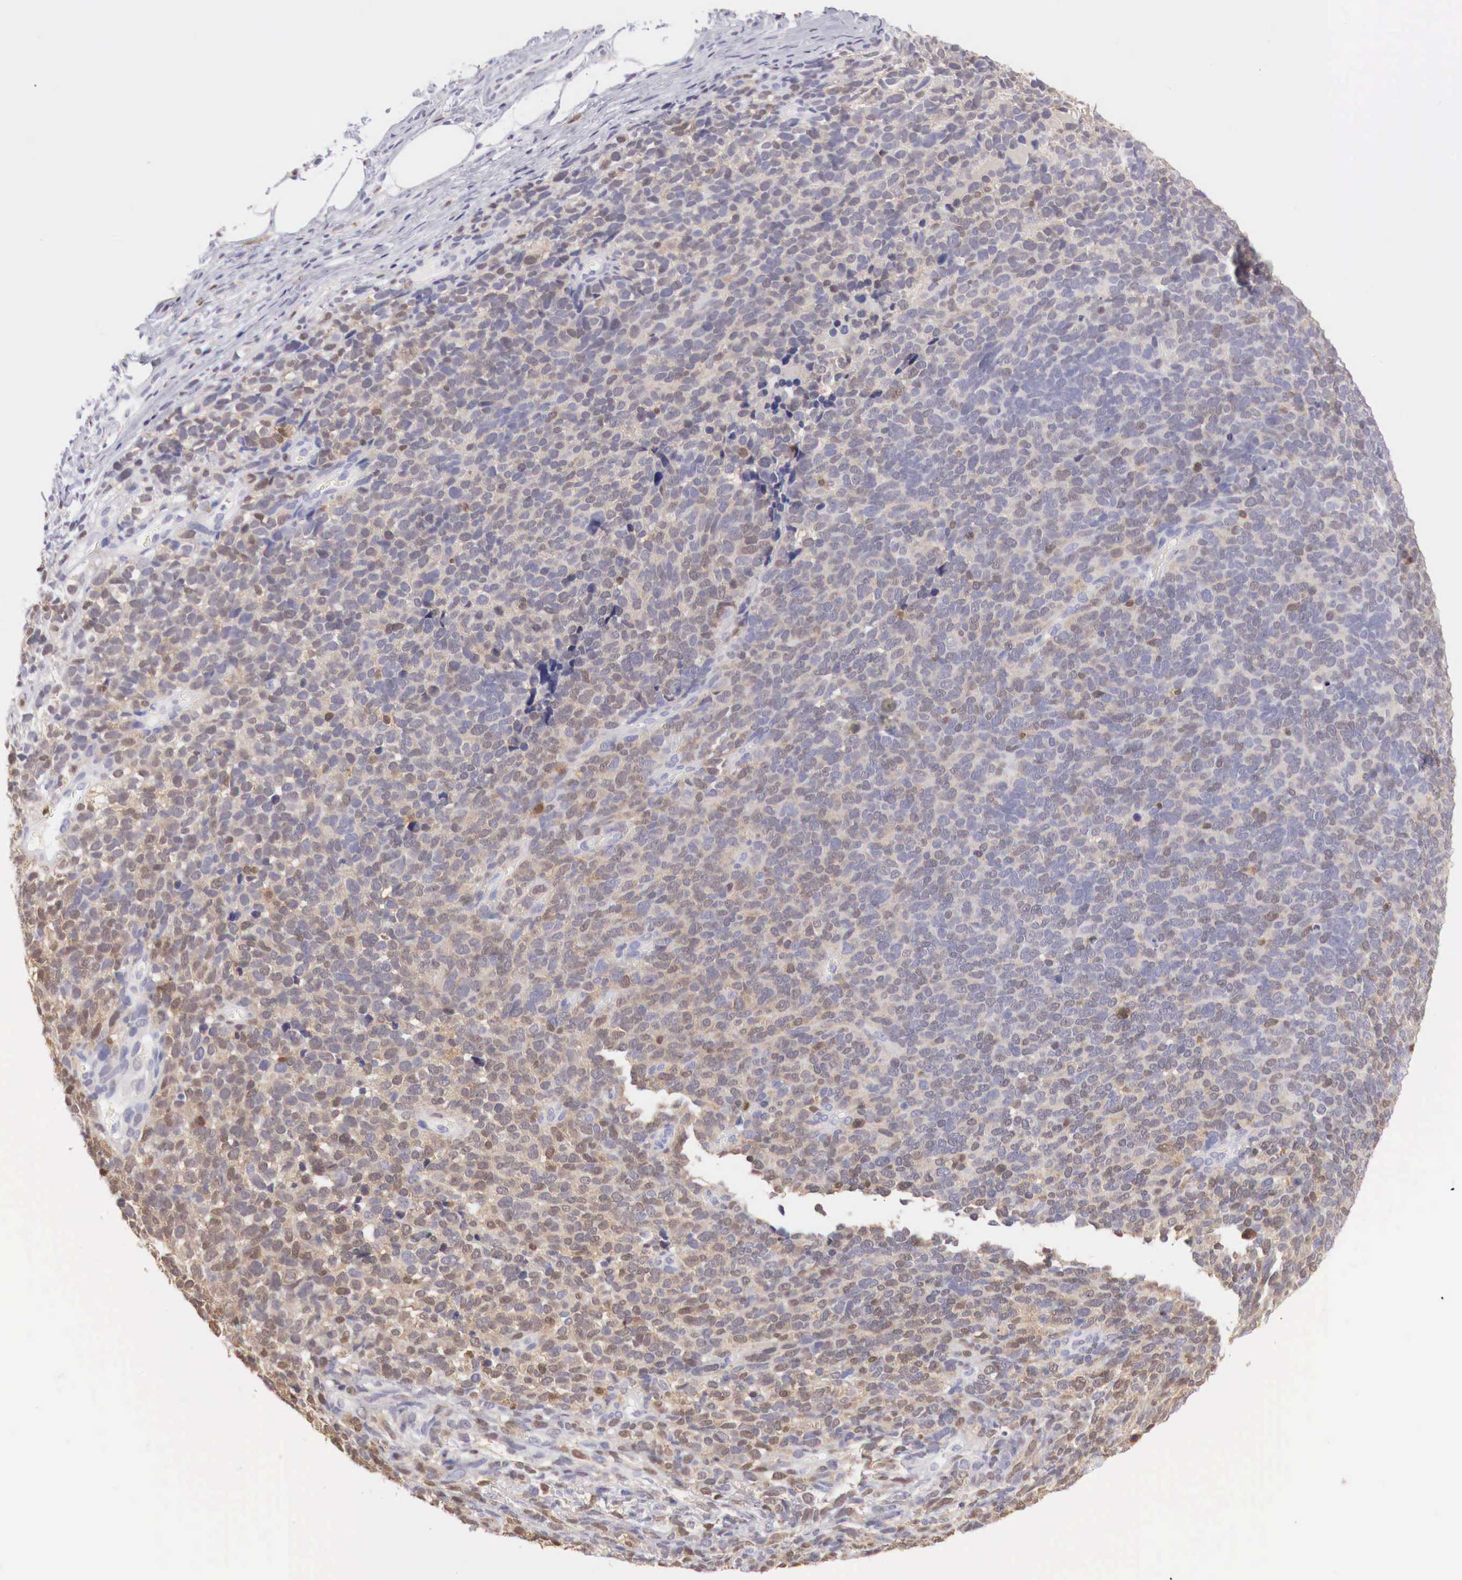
{"staining": {"intensity": "weak", "quantity": "25%-75%", "location": "cytoplasmic/membranous,nuclear"}, "tissue": "melanoma", "cell_type": "Tumor cells", "image_type": "cancer", "snomed": [{"axis": "morphology", "description": "Malignant melanoma, NOS"}, {"axis": "topography", "description": "Skin"}], "caption": "Immunohistochemical staining of malignant melanoma demonstrates low levels of weak cytoplasmic/membranous and nuclear protein positivity in about 25%-75% of tumor cells.", "gene": "RENBP", "patient": {"sex": "female", "age": 85}}